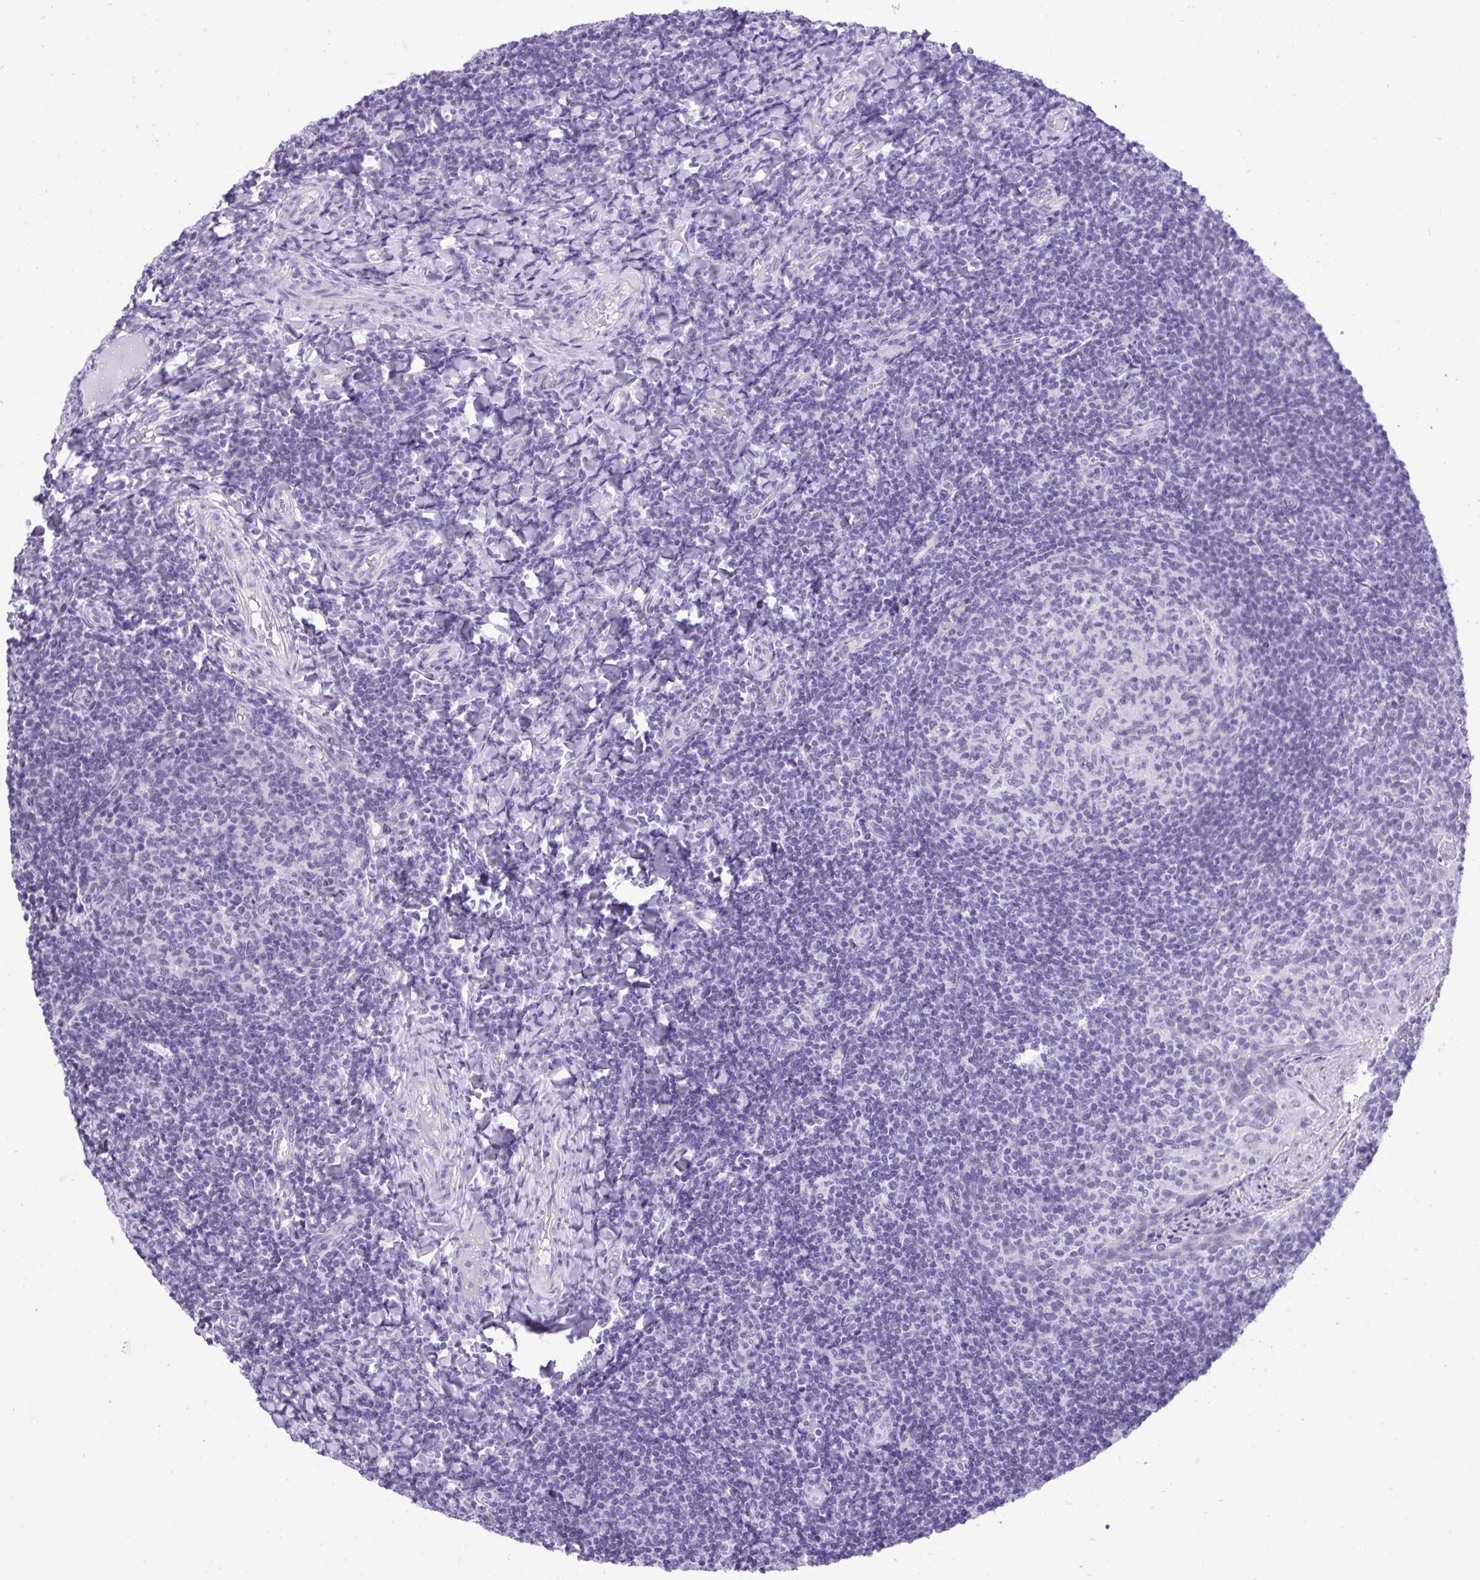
{"staining": {"intensity": "negative", "quantity": "none", "location": "none"}, "tissue": "tonsil", "cell_type": "Germinal center cells", "image_type": "normal", "snomed": [{"axis": "morphology", "description": "Normal tissue, NOS"}, {"axis": "topography", "description": "Tonsil"}], "caption": "The immunohistochemistry (IHC) histopathology image has no significant expression in germinal center cells of tonsil.", "gene": "PRM2", "patient": {"sex": "female", "age": 10}}